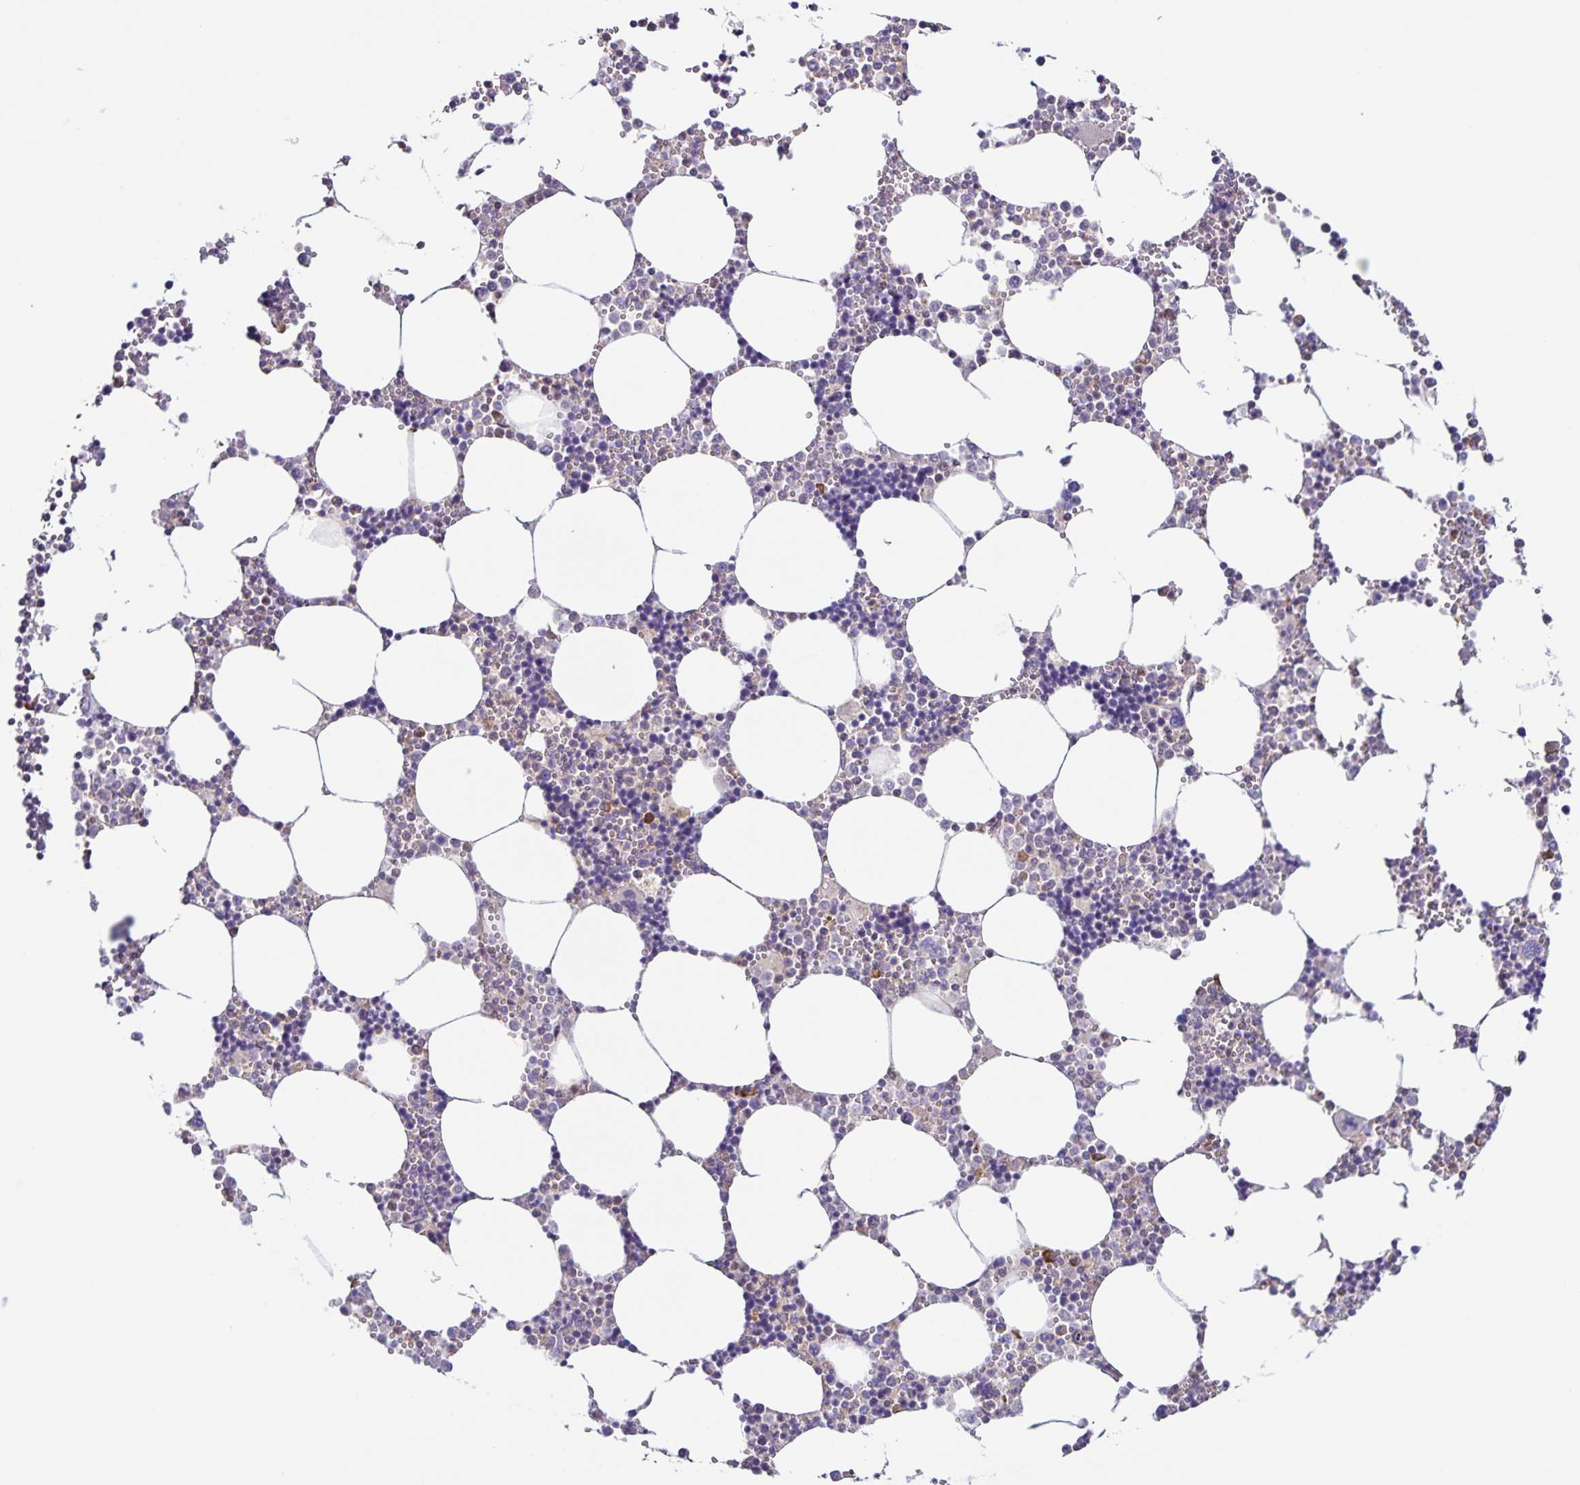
{"staining": {"intensity": "moderate", "quantity": "<25%", "location": "cytoplasmic/membranous"}, "tissue": "bone marrow", "cell_type": "Hematopoietic cells", "image_type": "normal", "snomed": [{"axis": "morphology", "description": "Normal tissue, NOS"}, {"axis": "topography", "description": "Bone marrow"}], "caption": "Immunohistochemical staining of unremarkable bone marrow shows <25% levels of moderate cytoplasmic/membranous protein positivity in about <25% of hematopoietic cells.", "gene": "STPG4", "patient": {"sex": "male", "age": 54}}